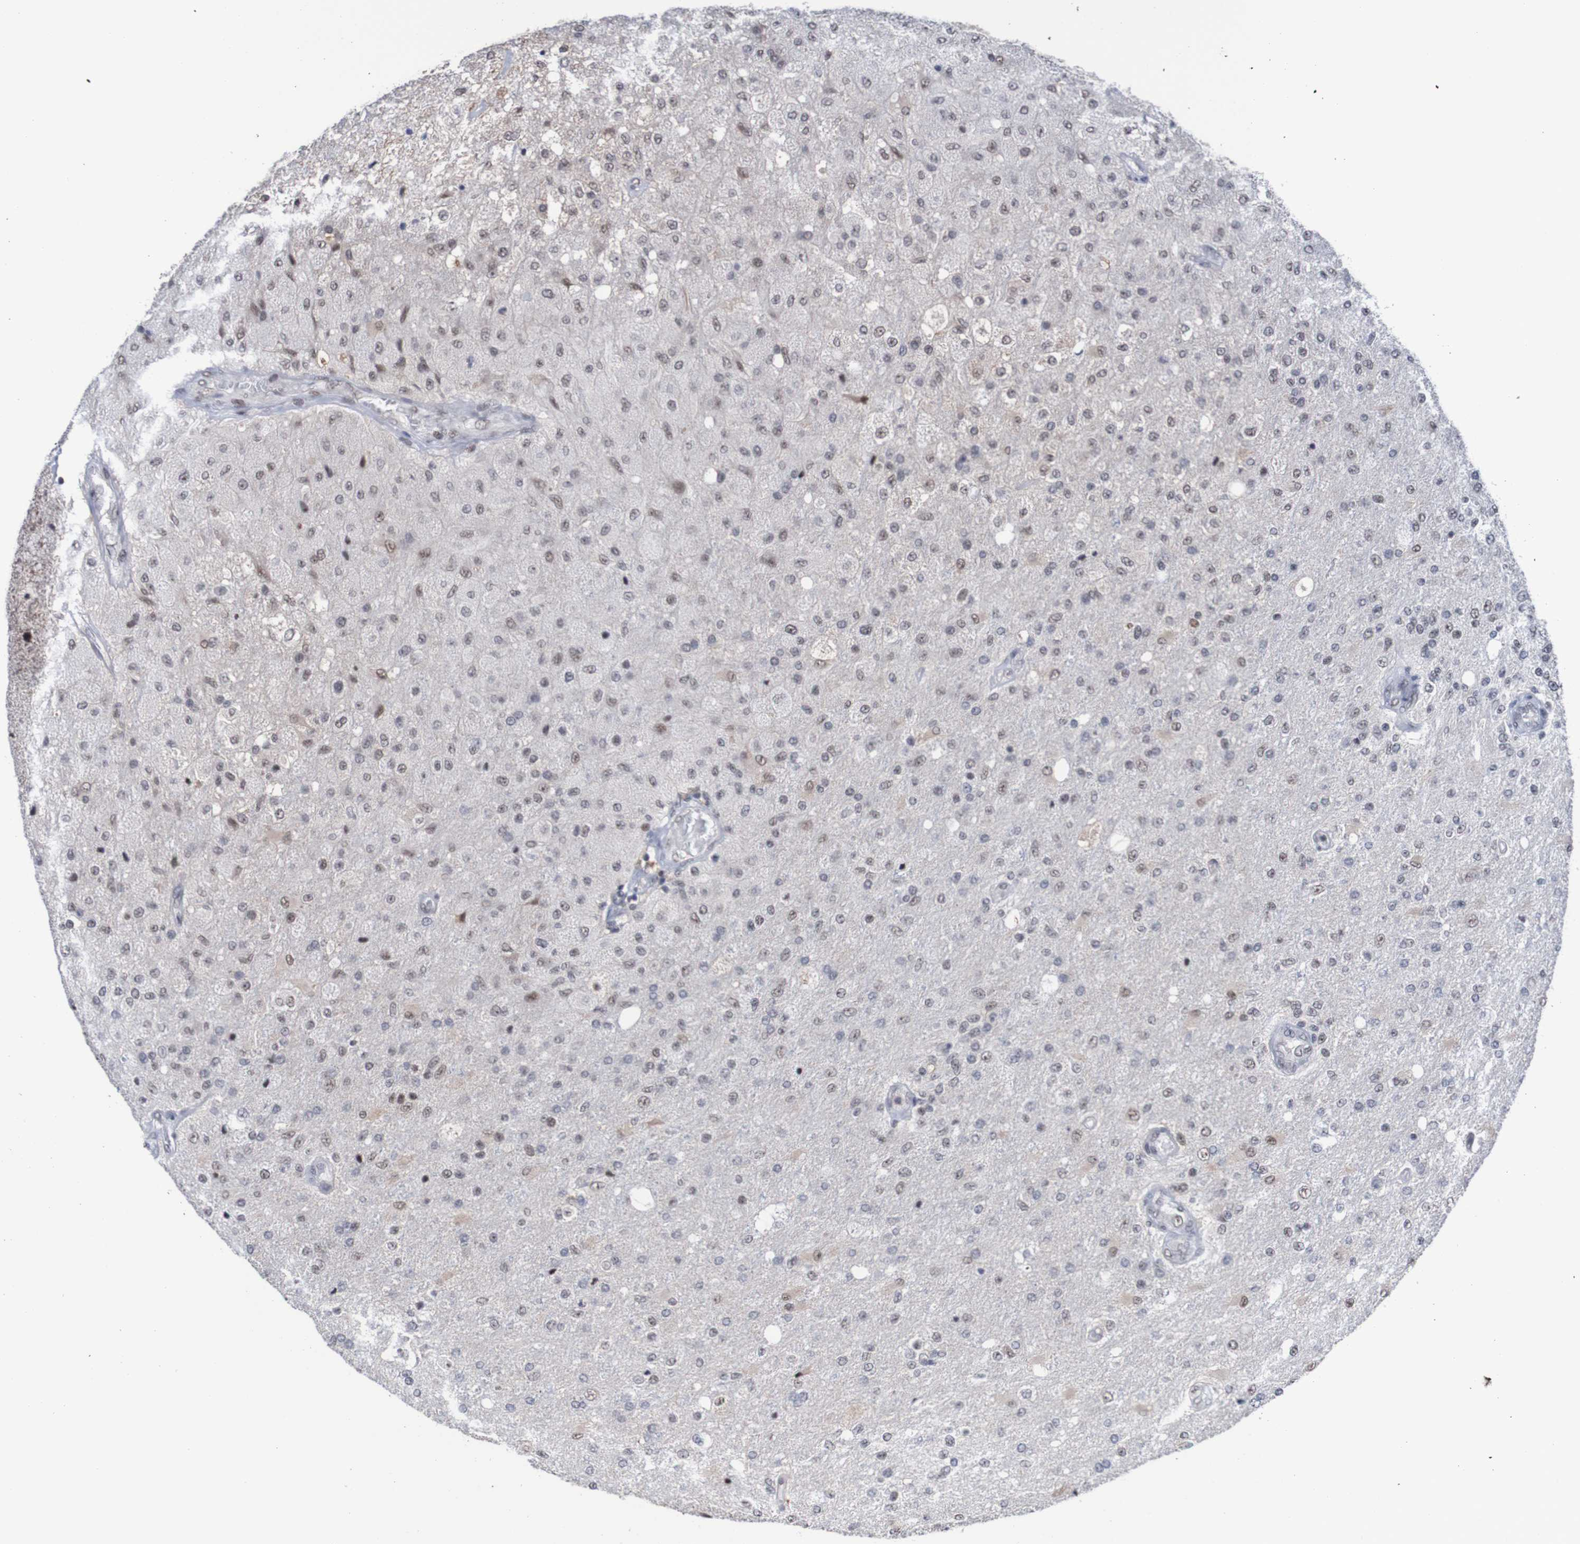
{"staining": {"intensity": "weak", "quantity": "25%-75%", "location": "nuclear"}, "tissue": "glioma", "cell_type": "Tumor cells", "image_type": "cancer", "snomed": [{"axis": "morphology", "description": "Normal tissue, NOS"}, {"axis": "morphology", "description": "Glioma, malignant, High grade"}, {"axis": "topography", "description": "Cerebral cortex"}], "caption": "Immunohistochemistry (IHC) staining of malignant glioma (high-grade), which demonstrates low levels of weak nuclear staining in about 25%-75% of tumor cells indicating weak nuclear protein positivity. The staining was performed using DAB (3,3'-diaminobenzidine) (brown) for protein detection and nuclei were counterstained in hematoxylin (blue).", "gene": "CDC5L", "patient": {"sex": "male", "age": 77}}